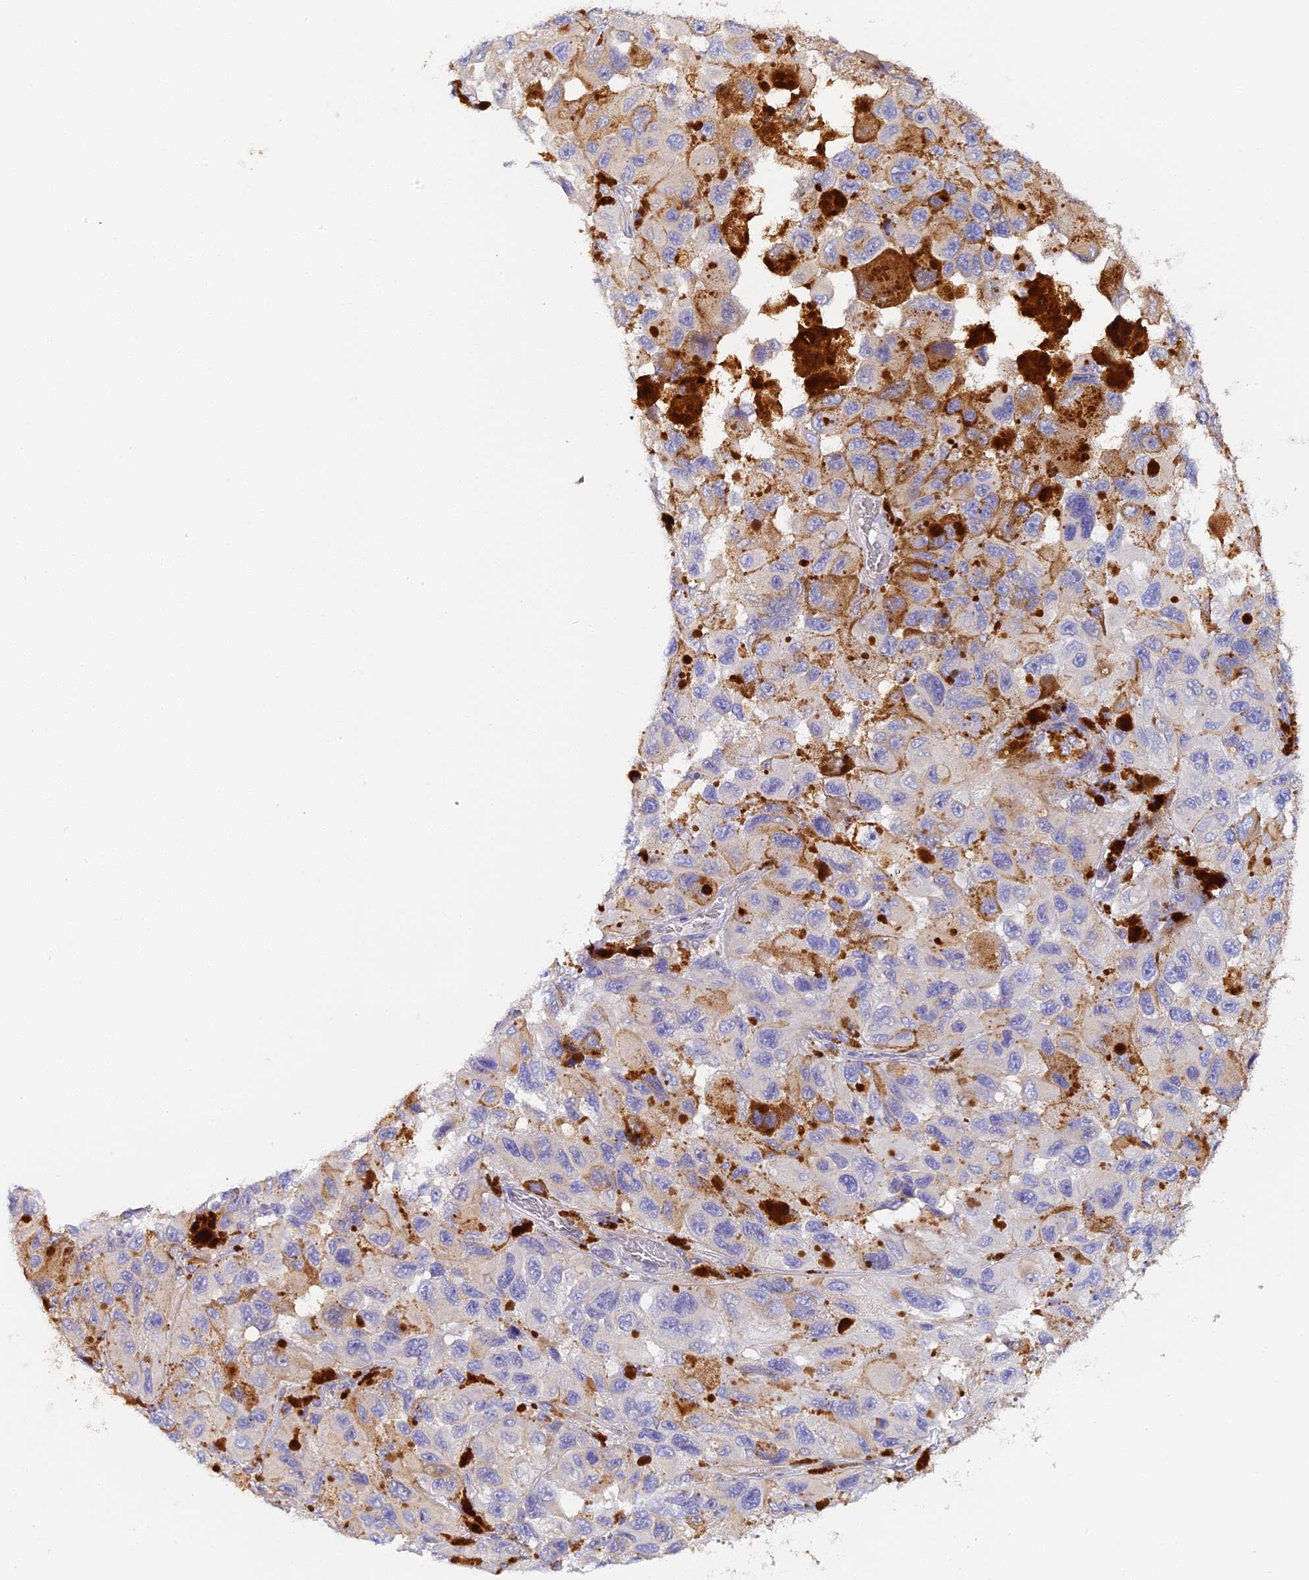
{"staining": {"intensity": "weak", "quantity": "<25%", "location": "cytoplasmic/membranous"}, "tissue": "melanoma", "cell_type": "Tumor cells", "image_type": "cancer", "snomed": [{"axis": "morphology", "description": "Malignant melanoma, NOS"}, {"axis": "topography", "description": "Skin"}], "caption": "High power microscopy image of an immunohistochemistry (IHC) image of melanoma, revealing no significant expression in tumor cells.", "gene": "KATNB1", "patient": {"sex": "female", "age": 73}}